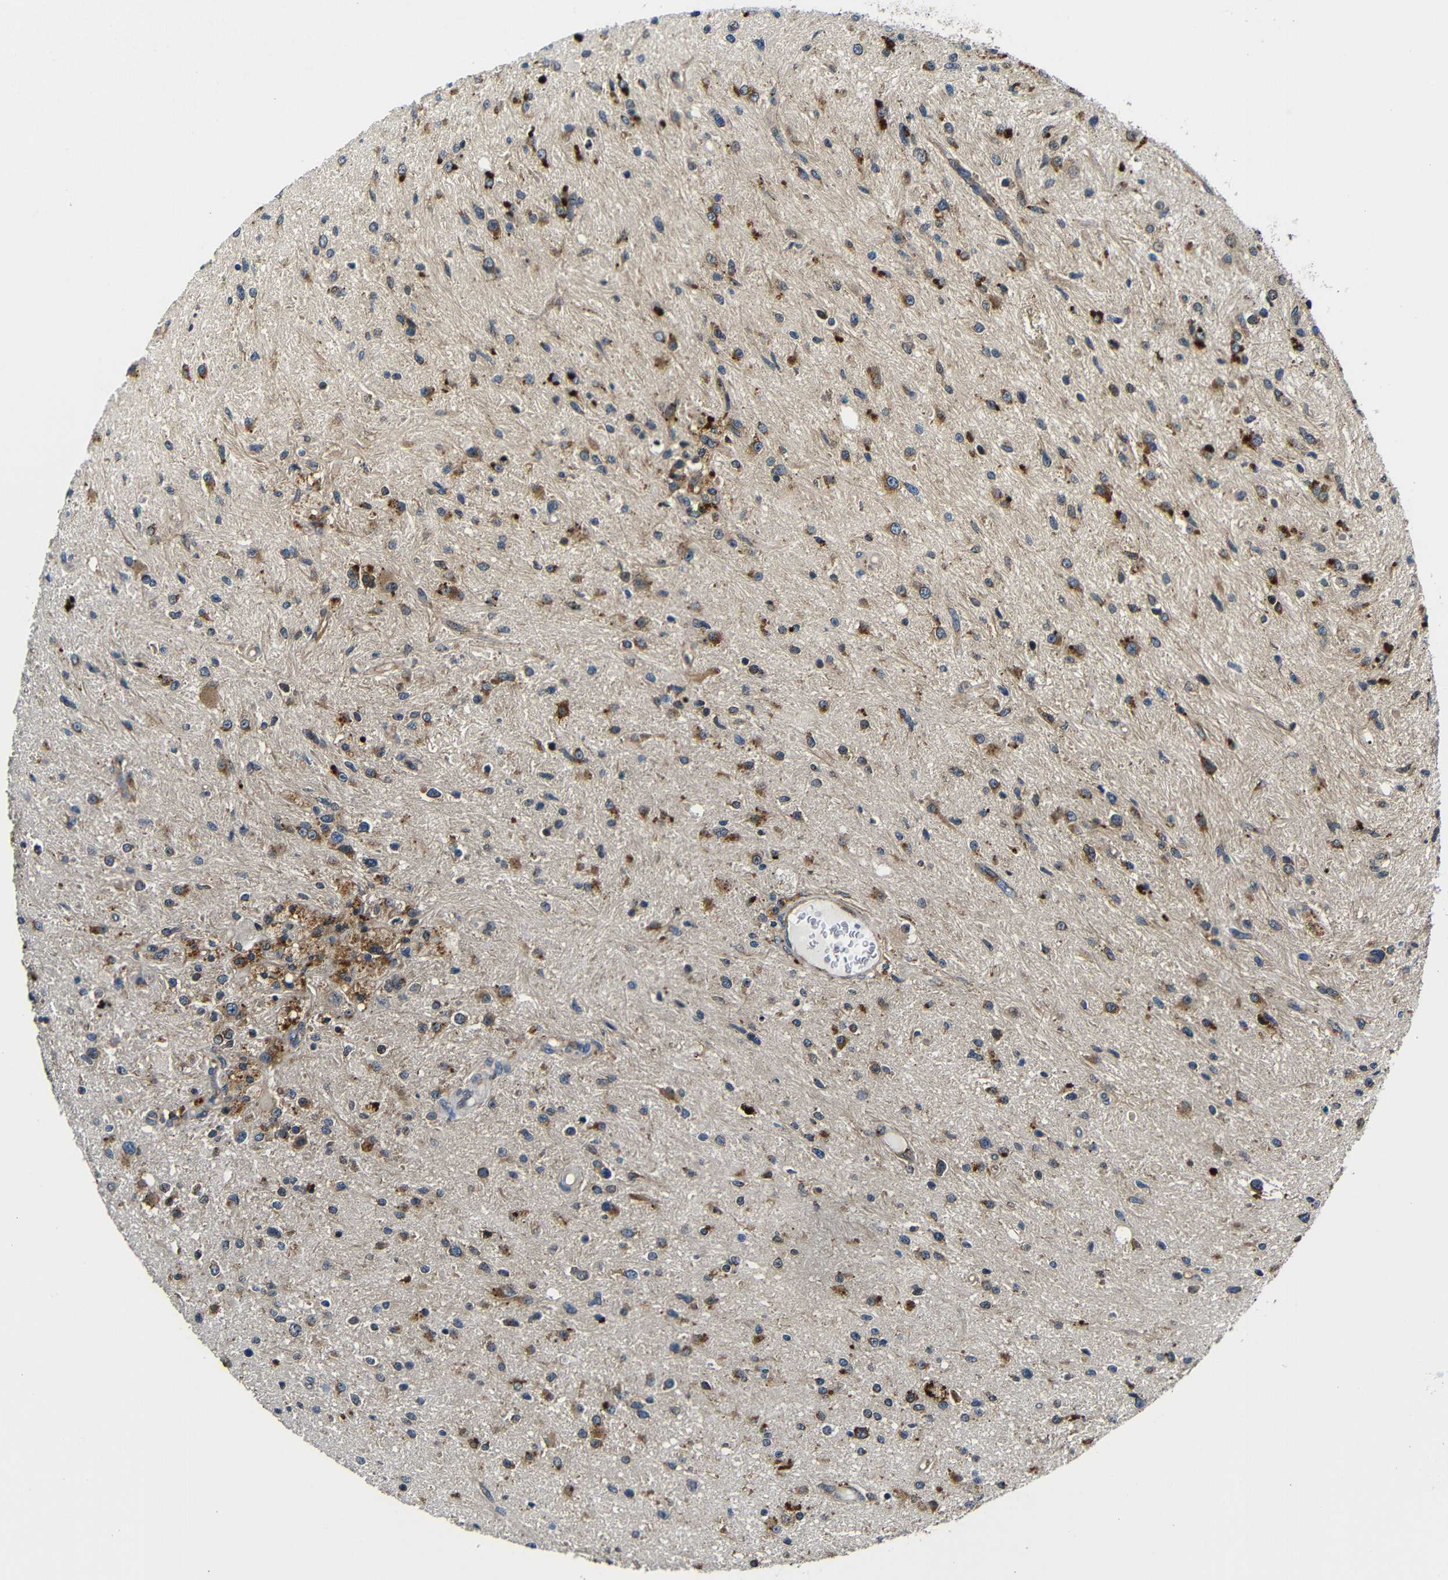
{"staining": {"intensity": "moderate", "quantity": ">75%", "location": "cytoplasmic/membranous"}, "tissue": "glioma", "cell_type": "Tumor cells", "image_type": "cancer", "snomed": [{"axis": "morphology", "description": "Glioma, malignant, High grade"}, {"axis": "topography", "description": "Brain"}], "caption": "Immunohistochemistry histopathology image of neoplastic tissue: high-grade glioma (malignant) stained using immunohistochemistry displays medium levels of moderate protein expression localized specifically in the cytoplasmic/membranous of tumor cells, appearing as a cytoplasmic/membranous brown color.", "gene": "ABCE1", "patient": {"sex": "male", "age": 33}}